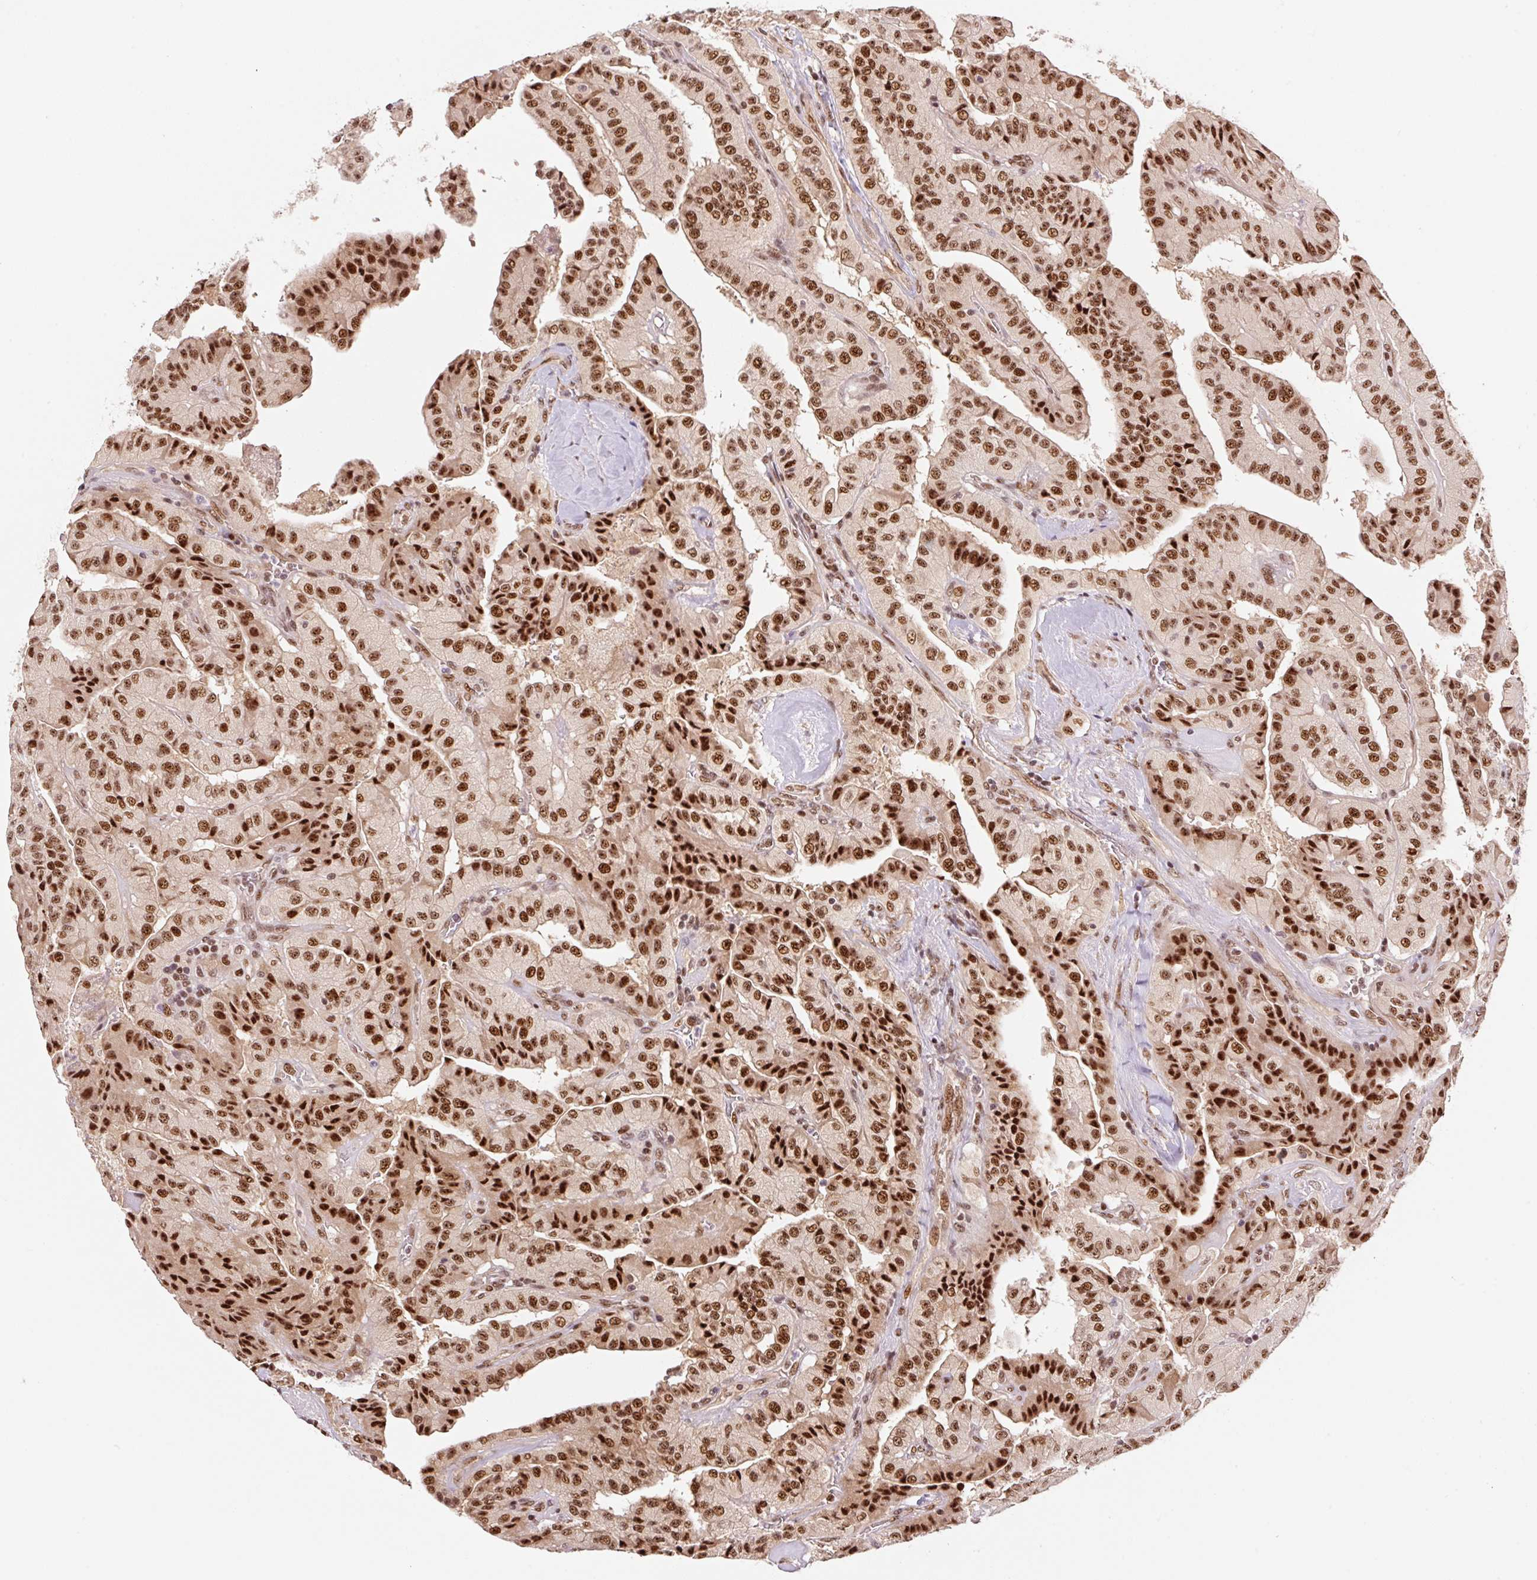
{"staining": {"intensity": "strong", "quantity": ">75%", "location": "nuclear"}, "tissue": "thyroid cancer", "cell_type": "Tumor cells", "image_type": "cancer", "snomed": [{"axis": "morphology", "description": "Normal tissue, NOS"}, {"axis": "morphology", "description": "Papillary adenocarcinoma, NOS"}, {"axis": "topography", "description": "Thyroid gland"}], "caption": "Immunohistochemical staining of papillary adenocarcinoma (thyroid) exhibits strong nuclear protein positivity in approximately >75% of tumor cells.", "gene": "INTS8", "patient": {"sex": "female", "age": 59}}